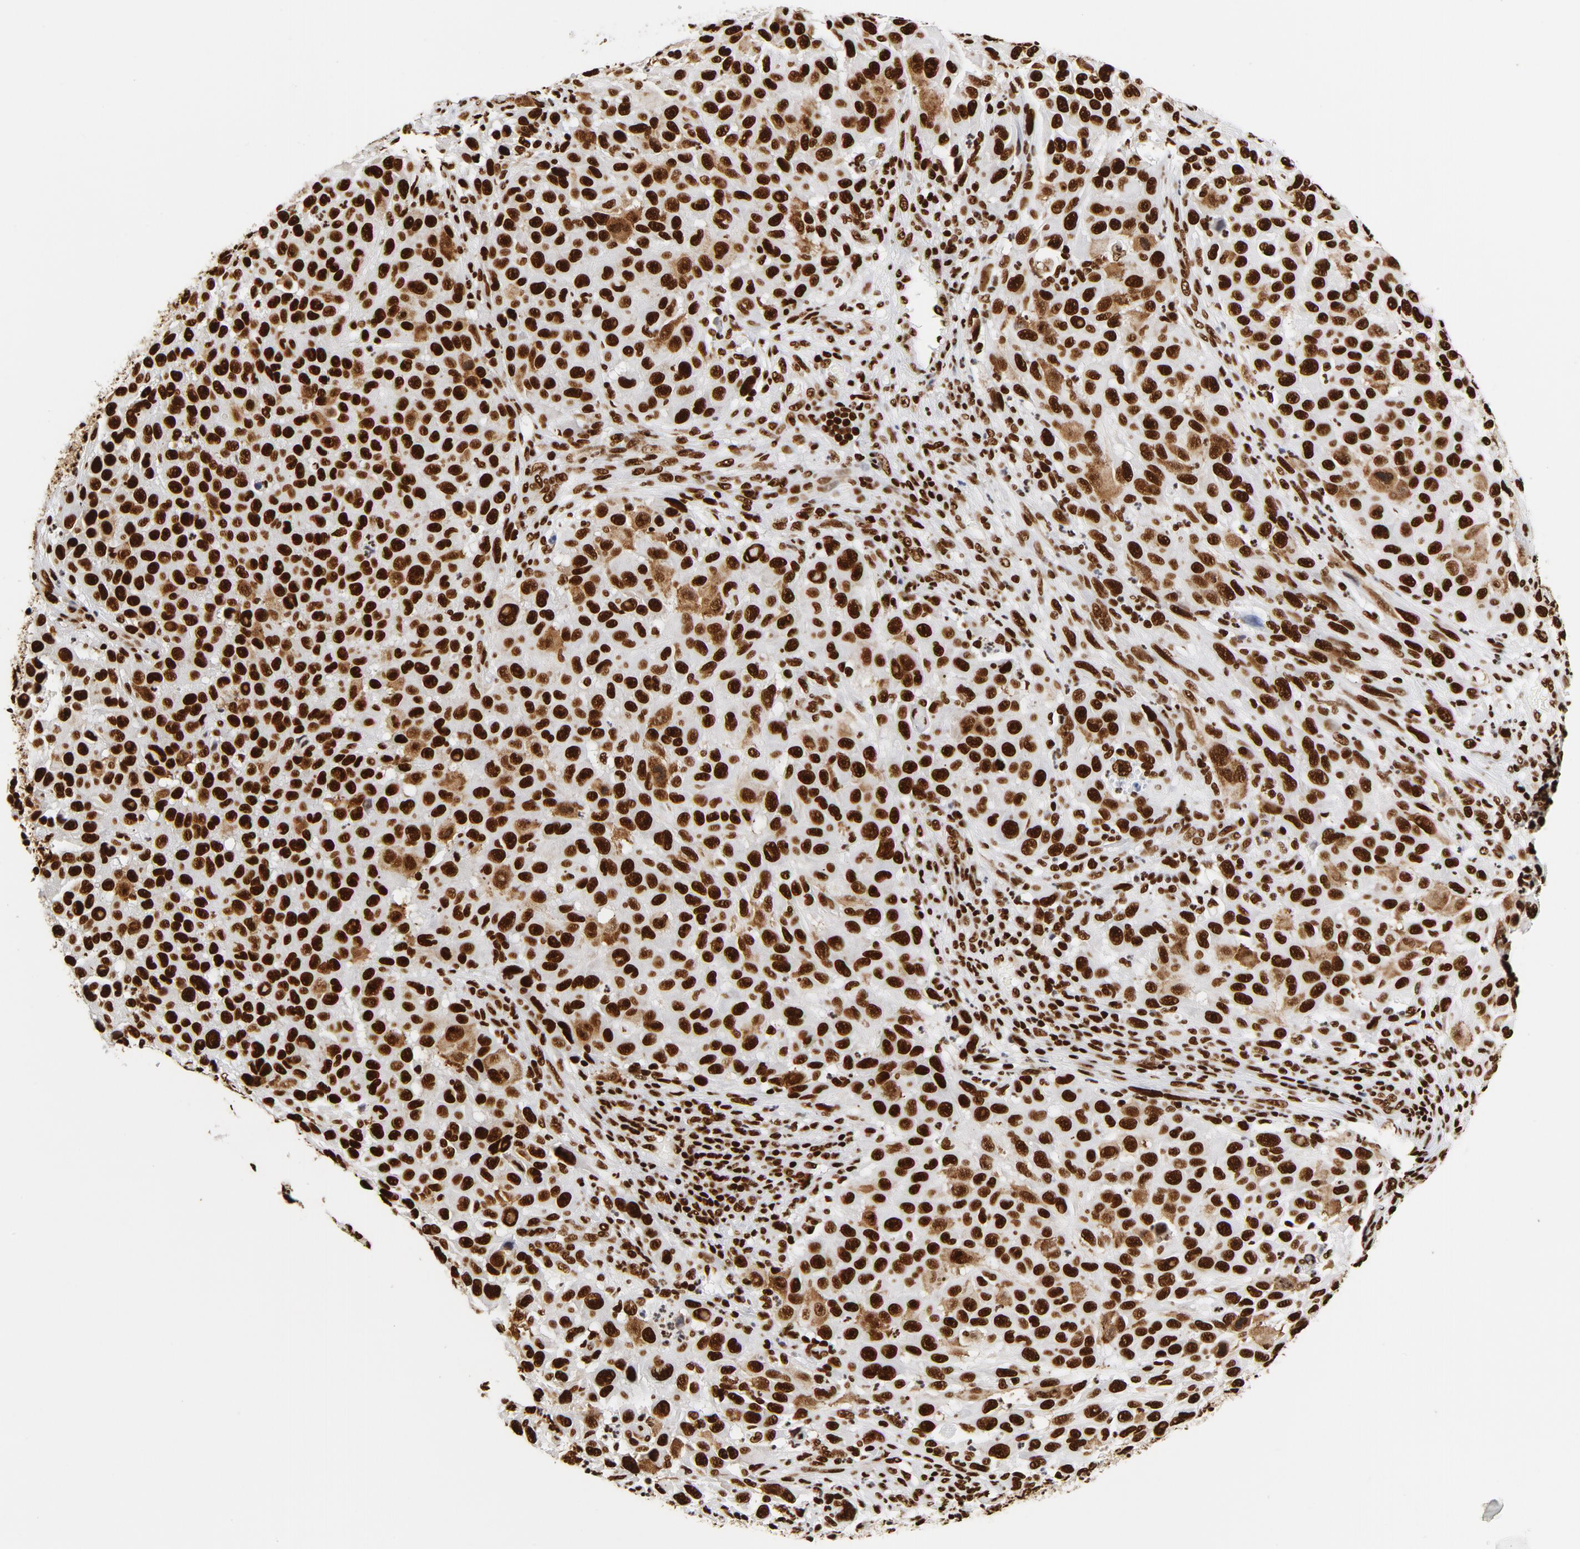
{"staining": {"intensity": "strong", "quantity": ">75%", "location": "nuclear"}, "tissue": "melanoma", "cell_type": "Tumor cells", "image_type": "cancer", "snomed": [{"axis": "morphology", "description": "Malignant melanoma, Metastatic site"}, {"axis": "topography", "description": "Lymph node"}], "caption": "The image reveals a brown stain indicating the presence of a protein in the nuclear of tumor cells in melanoma.", "gene": "XRCC6", "patient": {"sex": "male", "age": 61}}